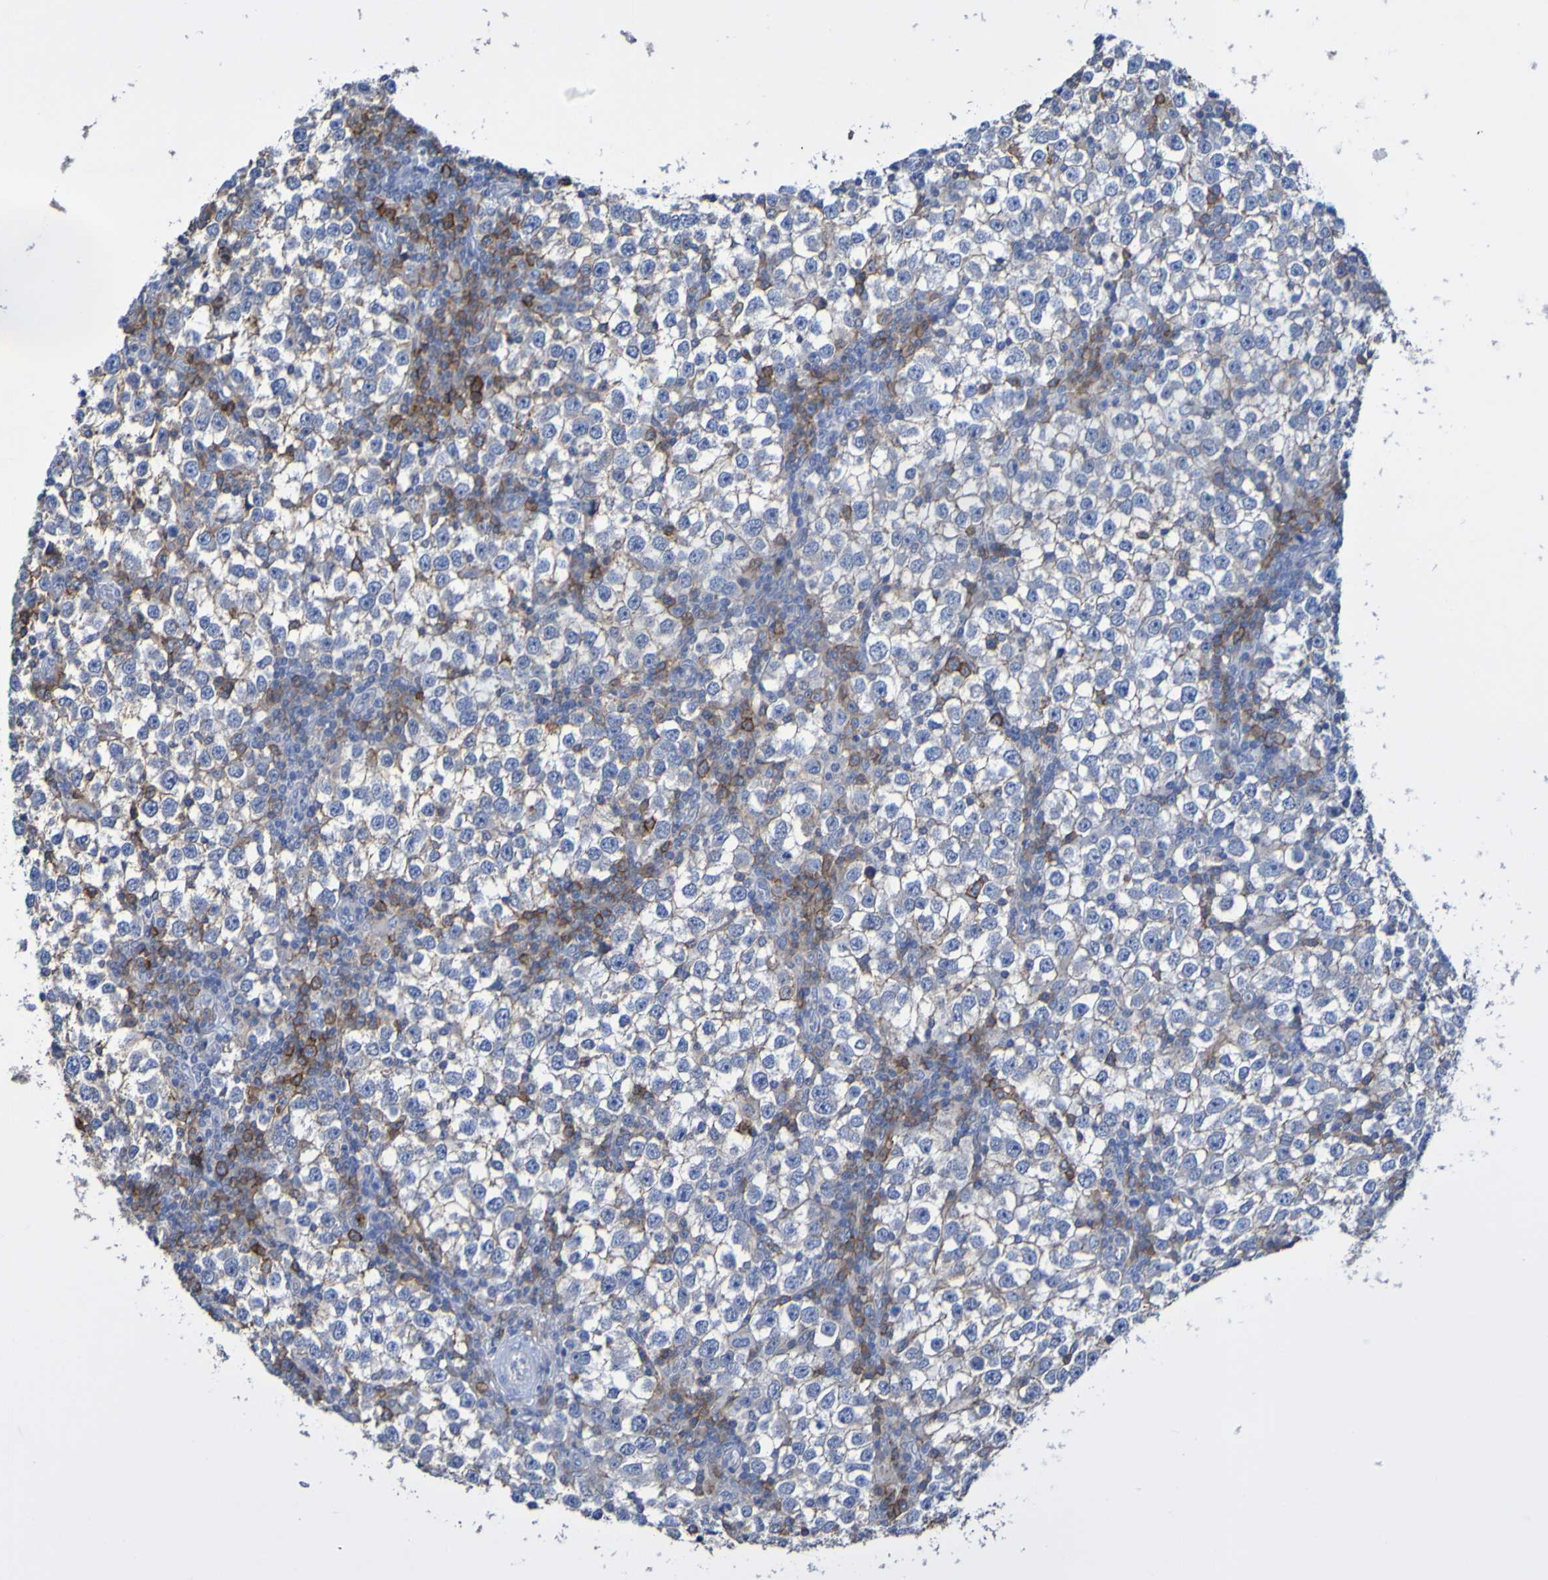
{"staining": {"intensity": "negative", "quantity": "none", "location": "none"}, "tissue": "testis cancer", "cell_type": "Tumor cells", "image_type": "cancer", "snomed": [{"axis": "morphology", "description": "Seminoma, NOS"}, {"axis": "topography", "description": "Testis"}], "caption": "This is an IHC photomicrograph of human testis cancer. There is no staining in tumor cells.", "gene": "SLC3A2", "patient": {"sex": "male", "age": 65}}